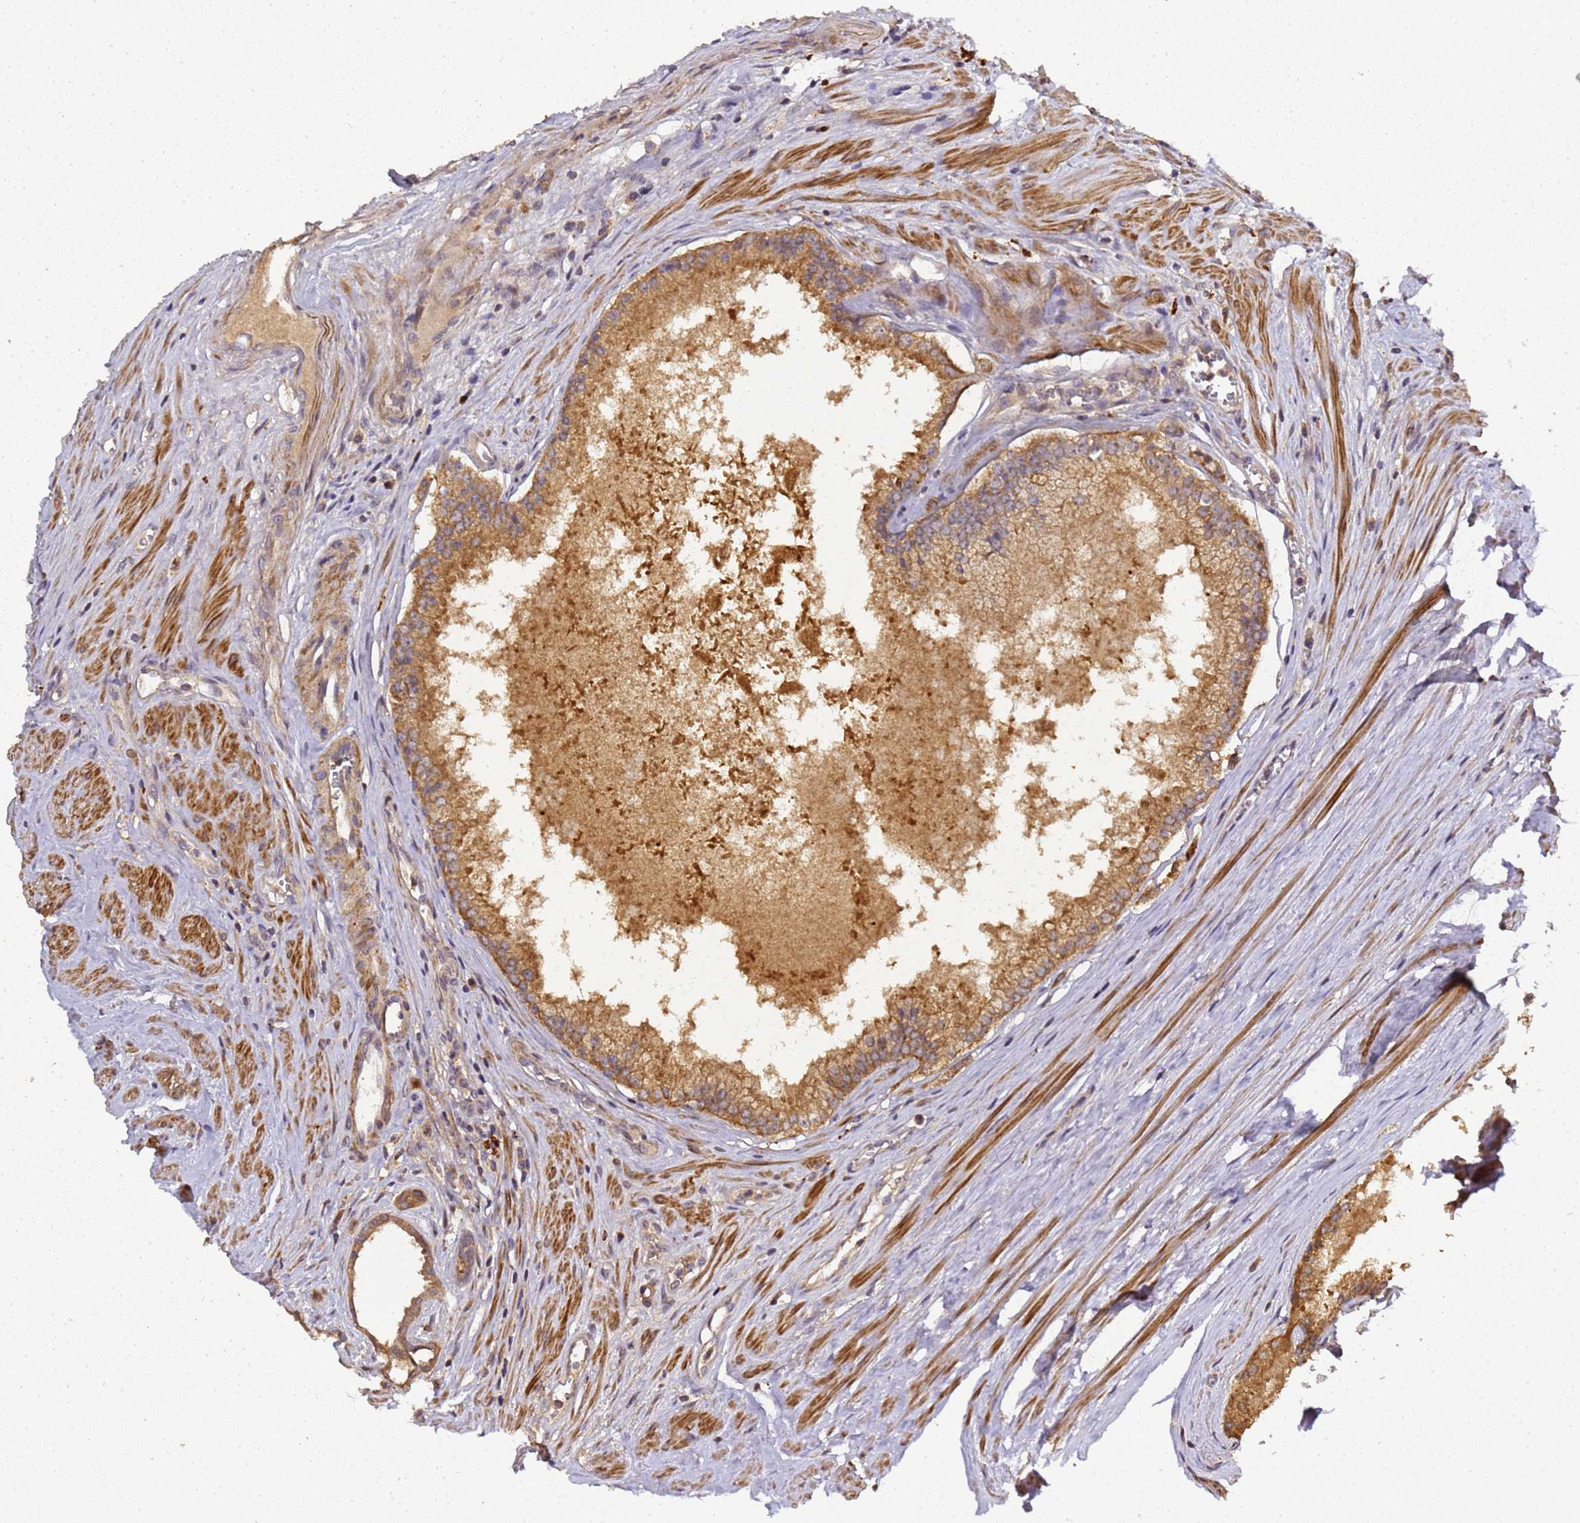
{"staining": {"intensity": "moderate", "quantity": ">75%", "location": "cytoplasmic/membranous"}, "tissue": "prostate cancer", "cell_type": "Tumor cells", "image_type": "cancer", "snomed": [{"axis": "morphology", "description": "Adenocarcinoma, High grade"}, {"axis": "topography", "description": "Prostate"}], "caption": "High-magnification brightfield microscopy of adenocarcinoma (high-grade) (prostate) stained with DAB (brown) and counterstained with hematoxylin (blue). tumor cells exhibit moderate cytoplasmic/membranous staining is seen in about>75% of cells.", "gene": "LGI4", "patient": {"sex": "male", "age": 68}}